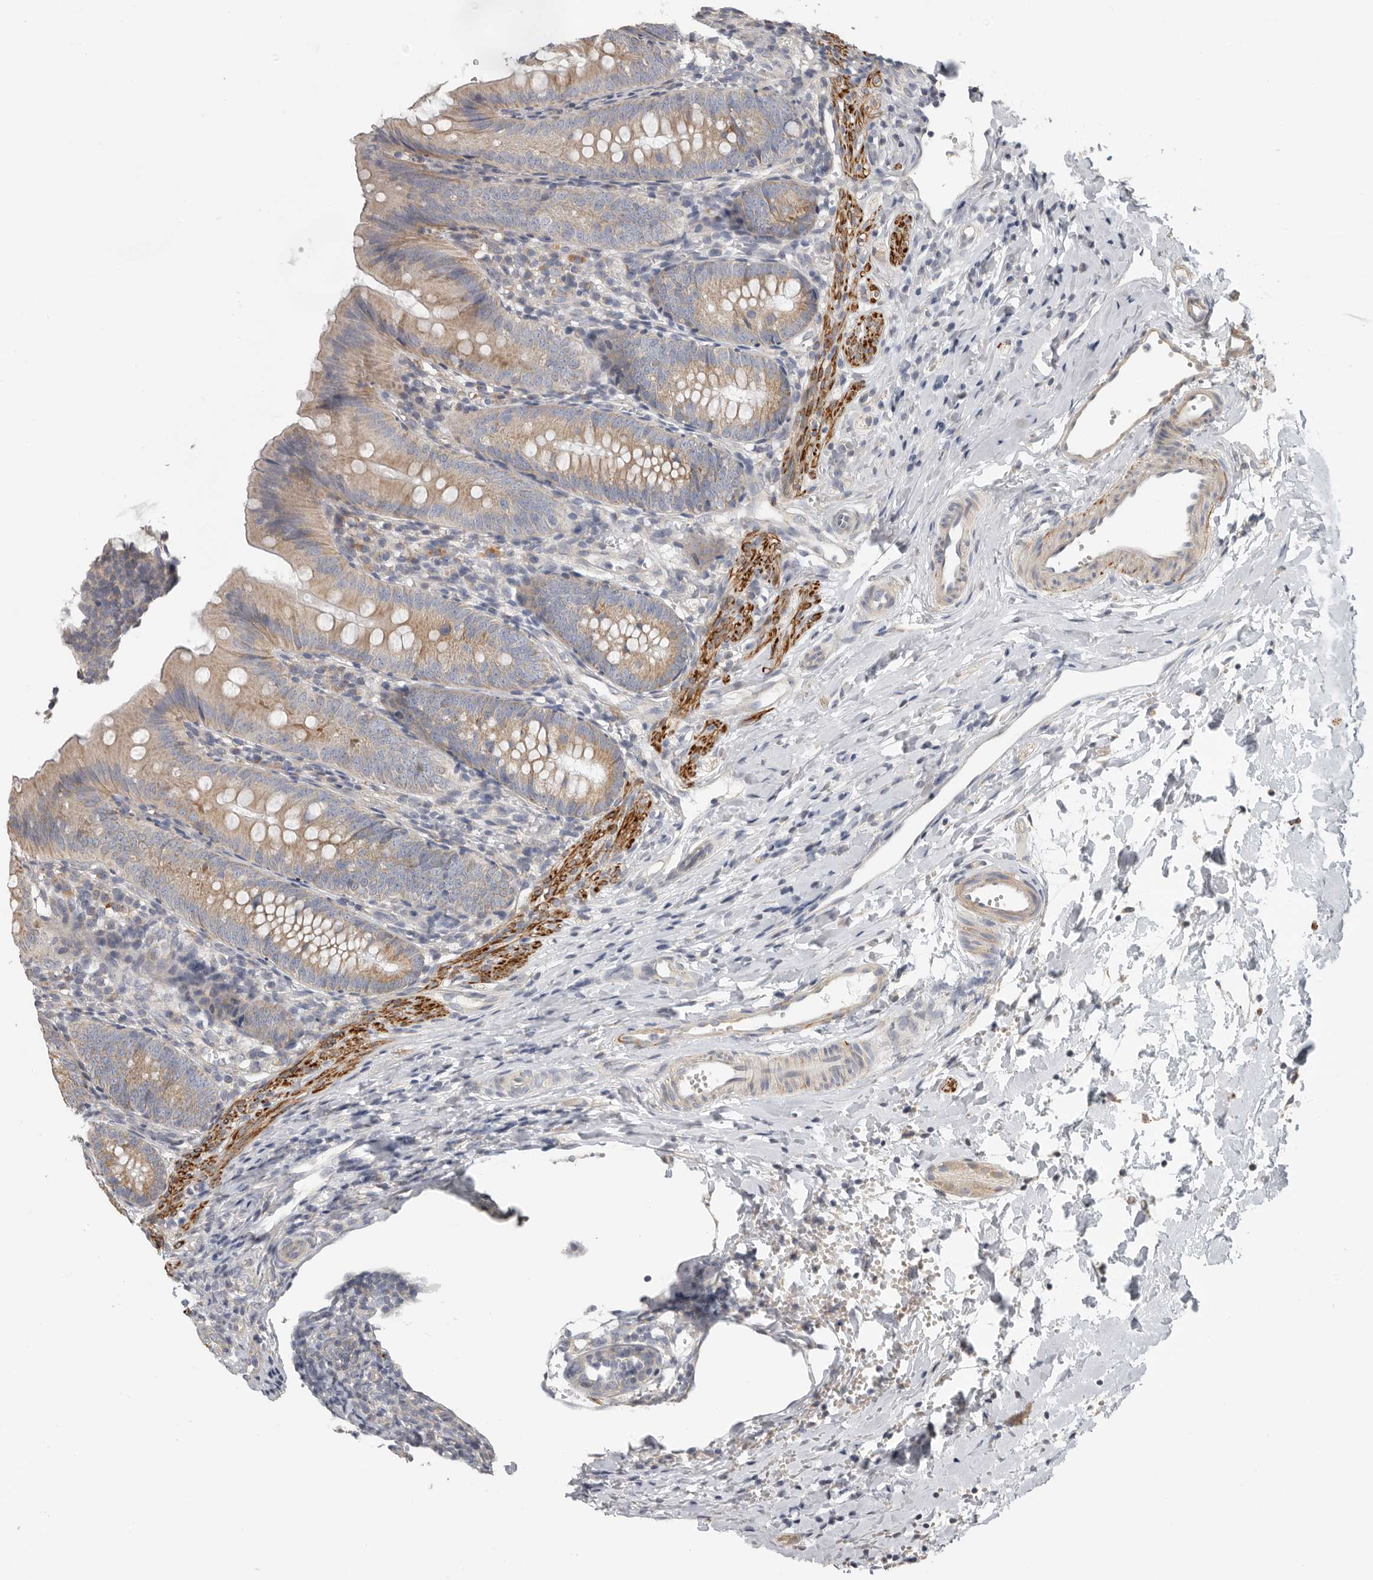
{"staining": {"intensity": "moderate", "quantity": ">75%", "location": "cytoplasmic/membranous"}, "tissue": "appendix", "cell_type": "Glandular cells", "image_type": "normal", "snomed": [{"axis": "morphology", "description": "Normal tissue, NOS"}, {"axis": "topography", "description": "Appendix"}], "caption": "Glandular cells exhibit medium levels of moderate cytoplasmic/membranous positivity in about >75% of cells in unremarkable appendix. The protein of interest is stained brown, and the nuclei are stained in blue (DAB (3,3'-diaminobenzidine) IHC with brightfield microscopy, high magnification).", "gene": "UNK", "patient": {"sex": "male", "age": 1}}